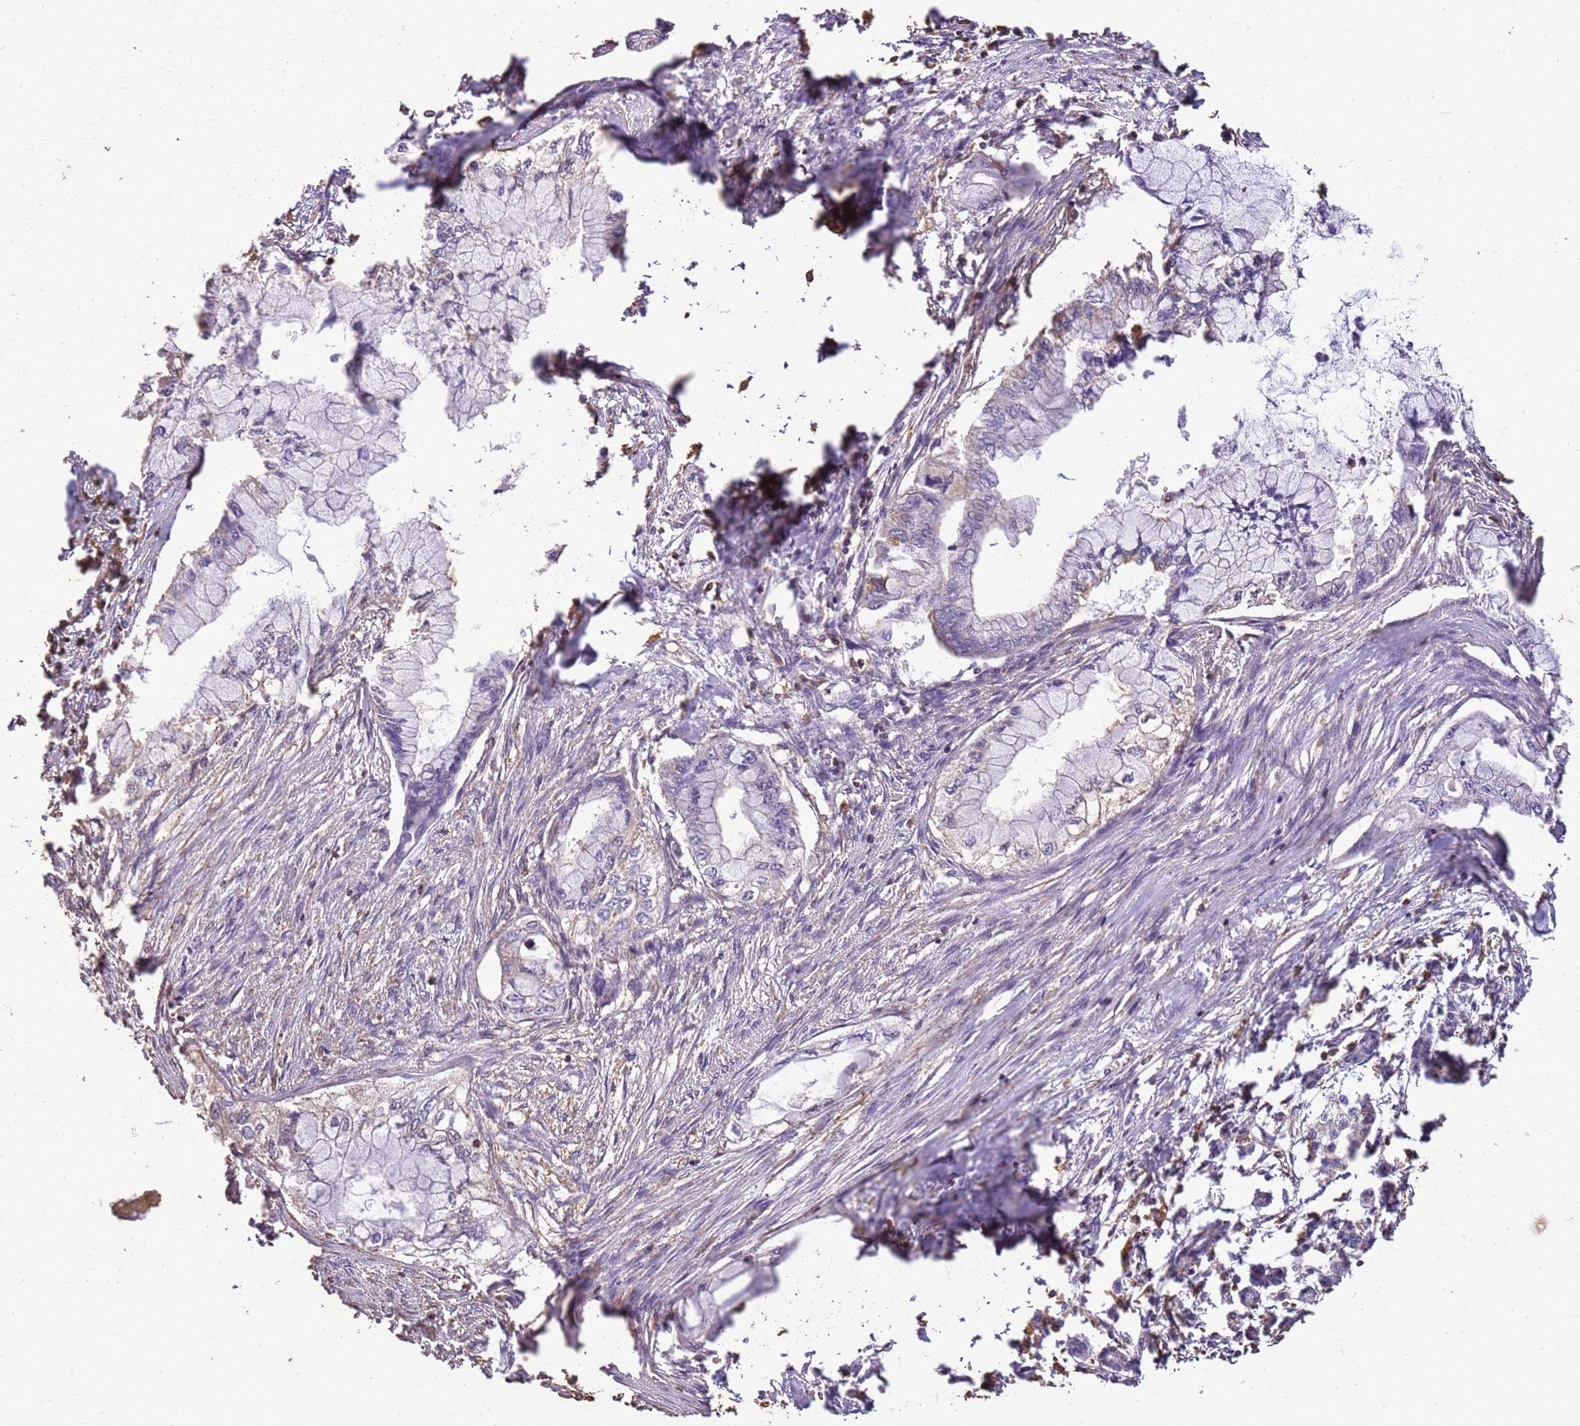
{"staining": {"intensity": "moderate", "quantity": "<25%", "location": "cytoplasmic/membranous"}, "tissue": "pancreatic cancer", "cell_type": "Tumor cells", "image_type": "cancer", "snomed": [{"axis": "morphology", "description": "Adenocarcinoma, NOS"}, {"axis": "topography", "description": "Pancreas"}], "caption": "Moderate cytoplasmic/membranous expression for a protein is appreciated in about <25% of tumor cells of pancreatic cancer using IHC.", "gene": "ARL10", "patient": {"sex": "male", "age": 48}}